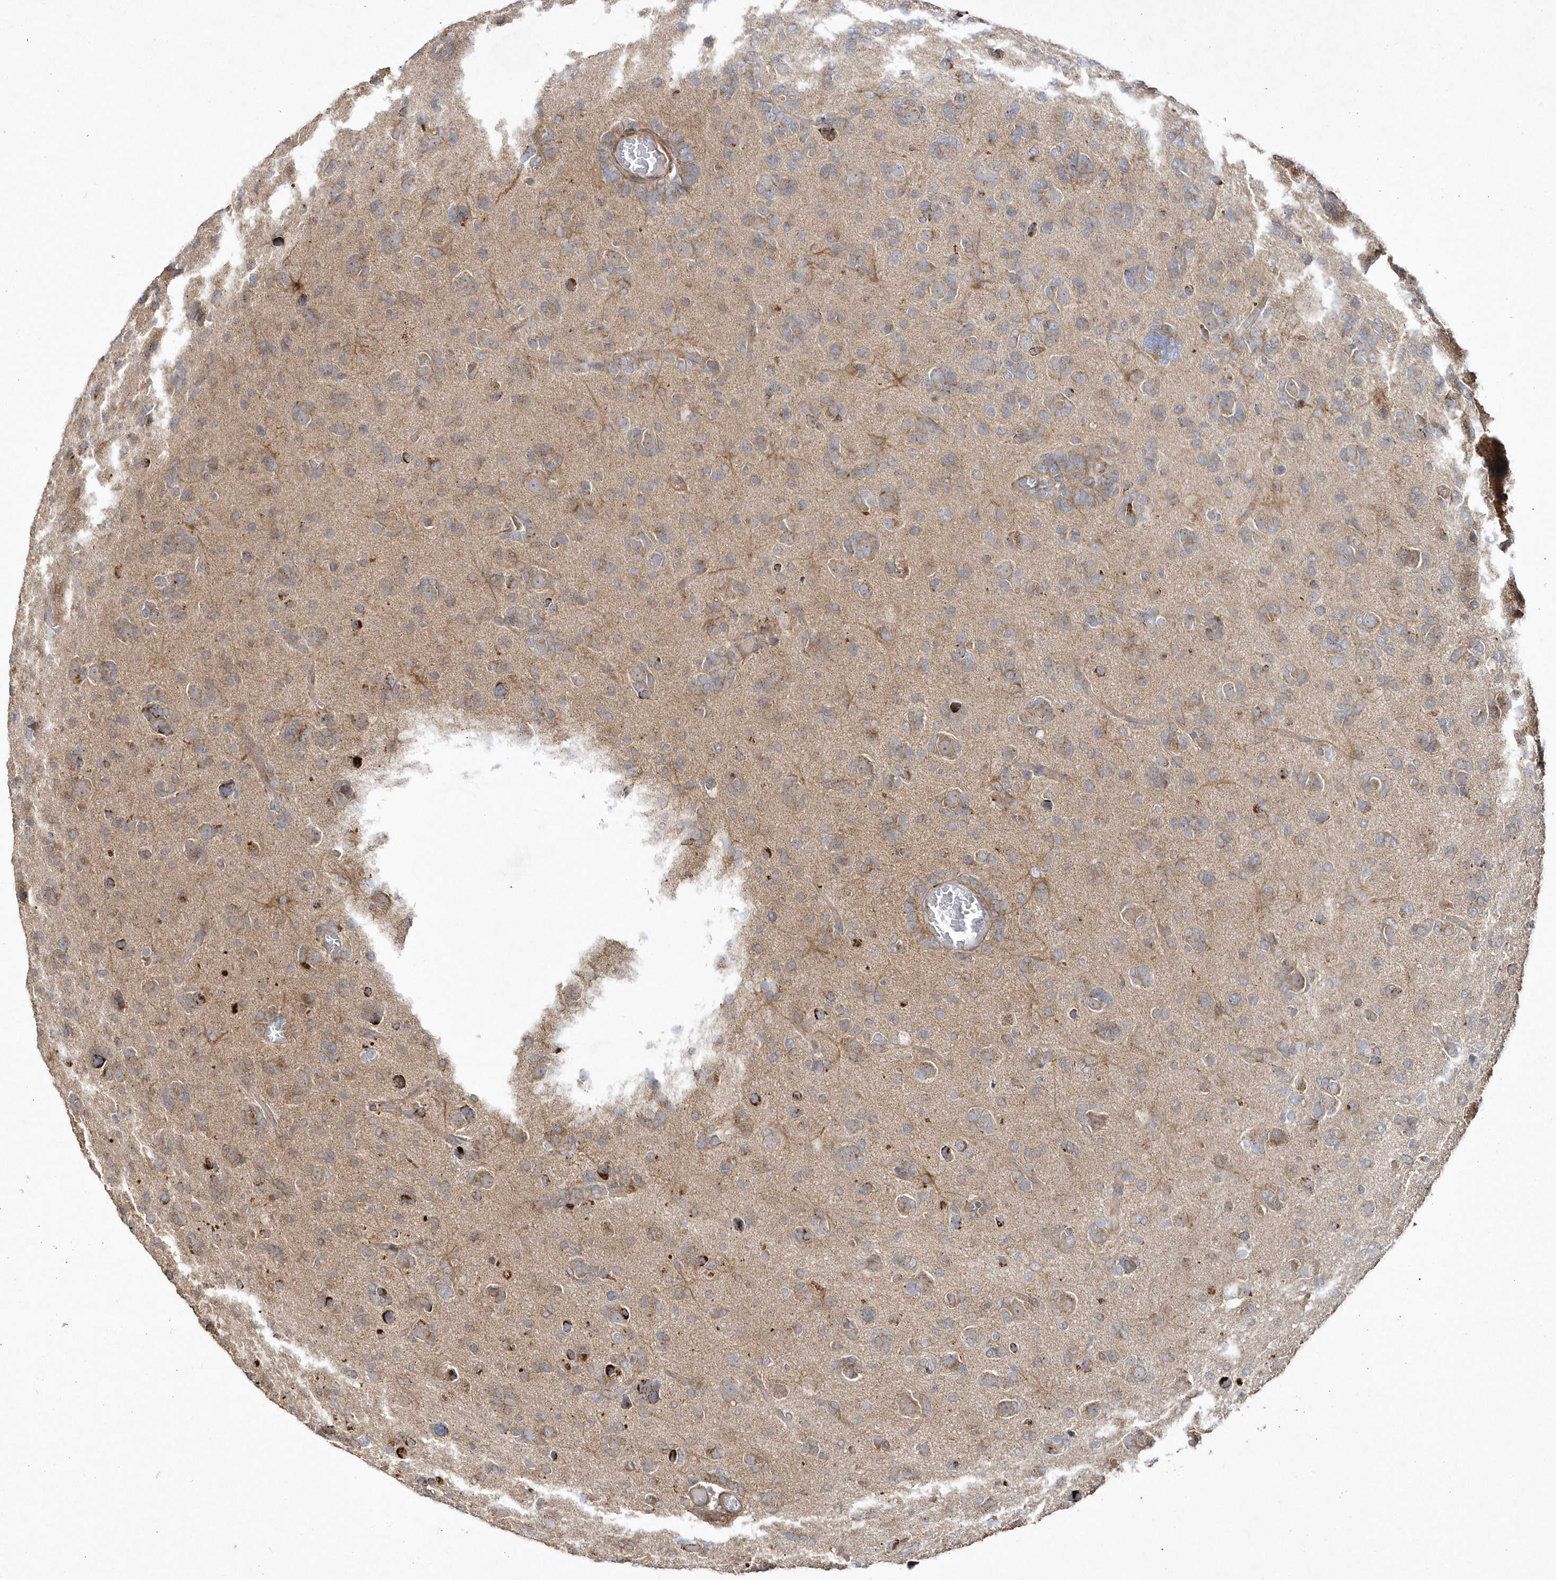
{"staining": {"intensity": "moderate", "quantity": "25%-75%", "location": "cytoplasmic/membranous"}, "tissue": "glioma", "cell_type": "Tumor cells", "image_type": "cancer", "snomed": [{"axis": "morphology", "description": "Glioma, malignant, High grade"}, {"axis": "topography", "description": "Brain"}], "caption": "A brown stain highlights moderate cytoplasmic/membranous positivity of a protein in glioma tumor cells.", "gene": "LEXM", "patient": {"sex": "female", "age": 59}}